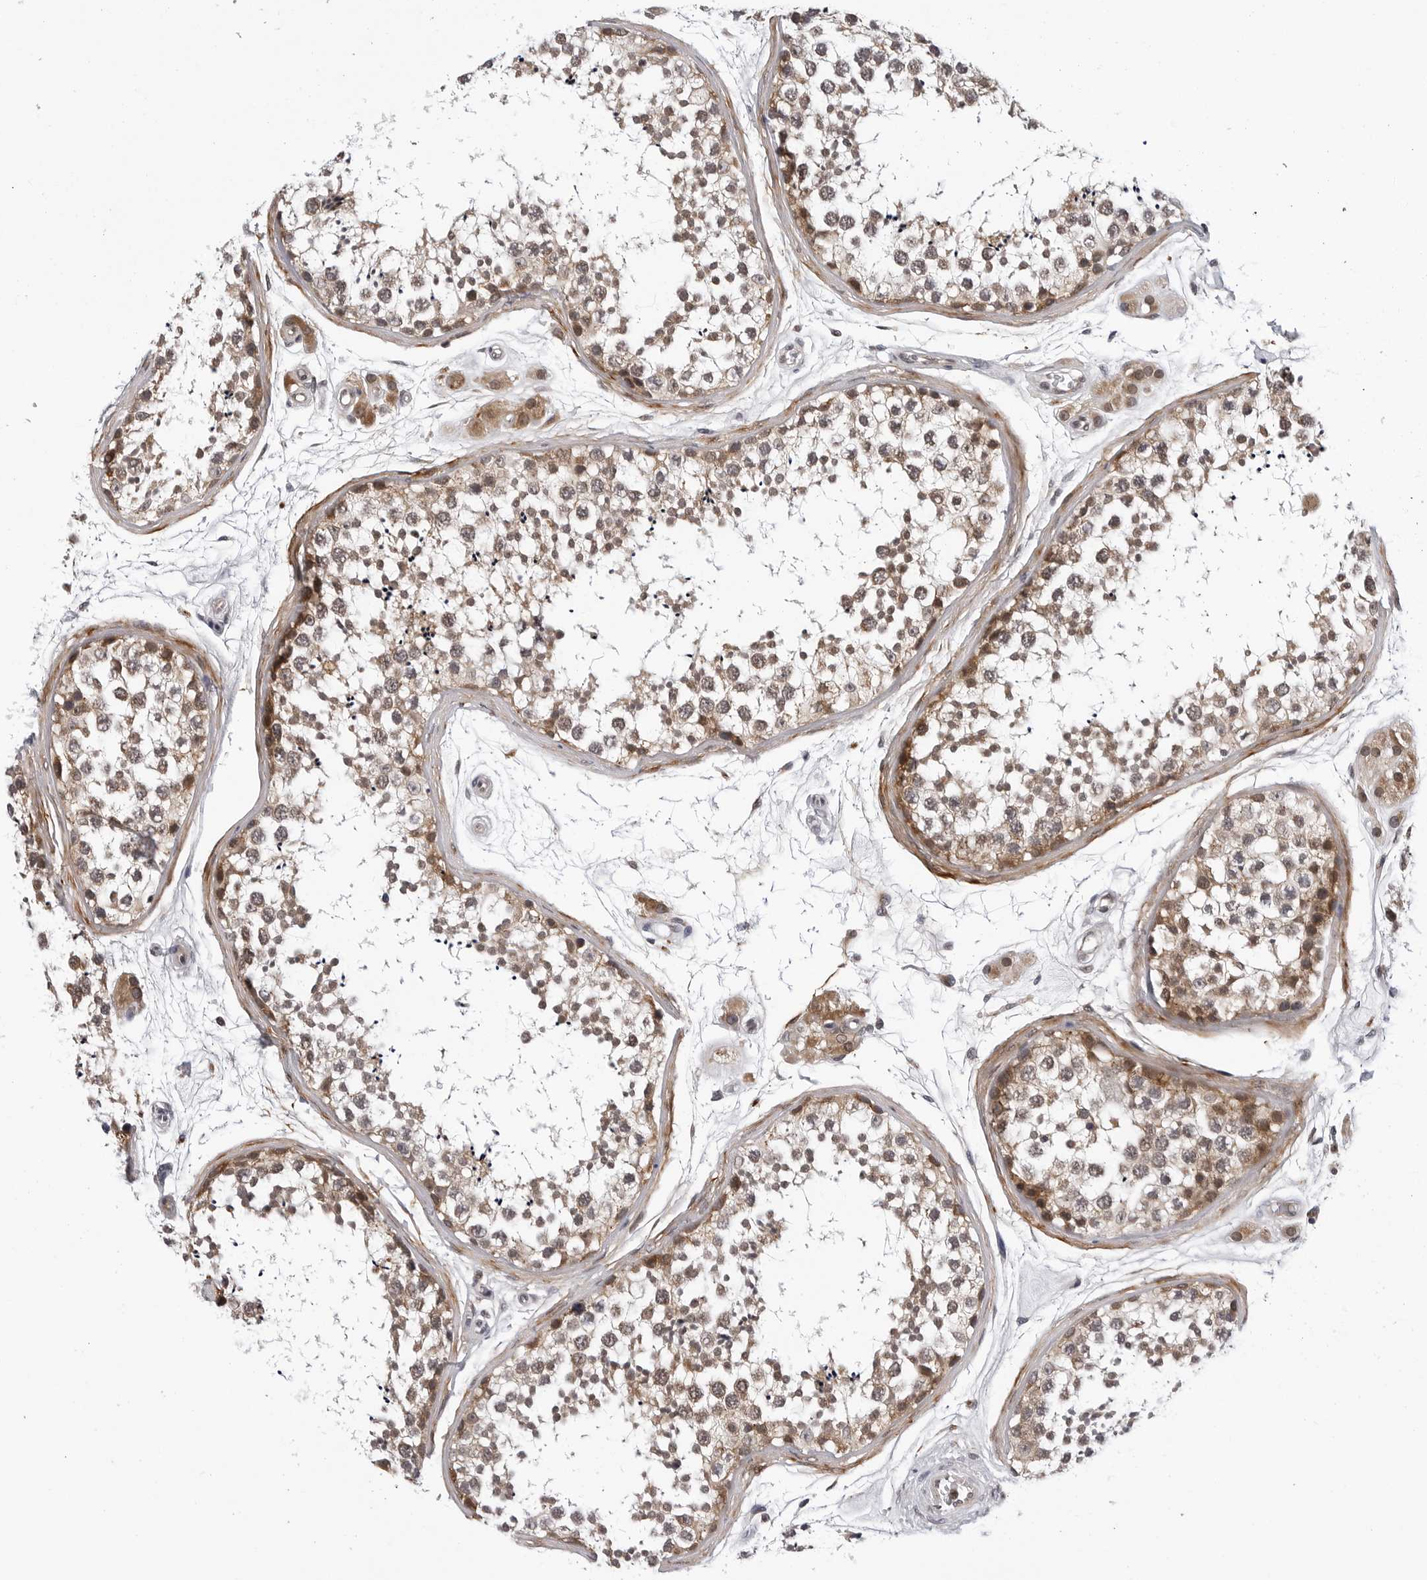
{"staining": {"intensity": "moderate", "quantity": ">75%", "location": "cytoplasmic/membranous"}, "tissue": "testis", "cell_type": "Cells in seminiferous ducts", "image_type": "normal", "snomed": [{"axis": "morphology", "description": "Normal tissue, NOS"}, {"axis": "topography", "description": "Testis"}], "caption": "Immunohistochemistry (IHC) (DAB) staining of benign testis exhibits moderate cytoplasmic/membranous protein expression in approximately >75% of cells in seminiferous ducts. The protein is stained brown, and the nuclei are stained in blue (DAB (3,3'-diaminobenzidine) IHC with brightfield microscopy, high magnification).", "gene": "KIAA1614", "patient": {"sex": "male", "age": 56}}